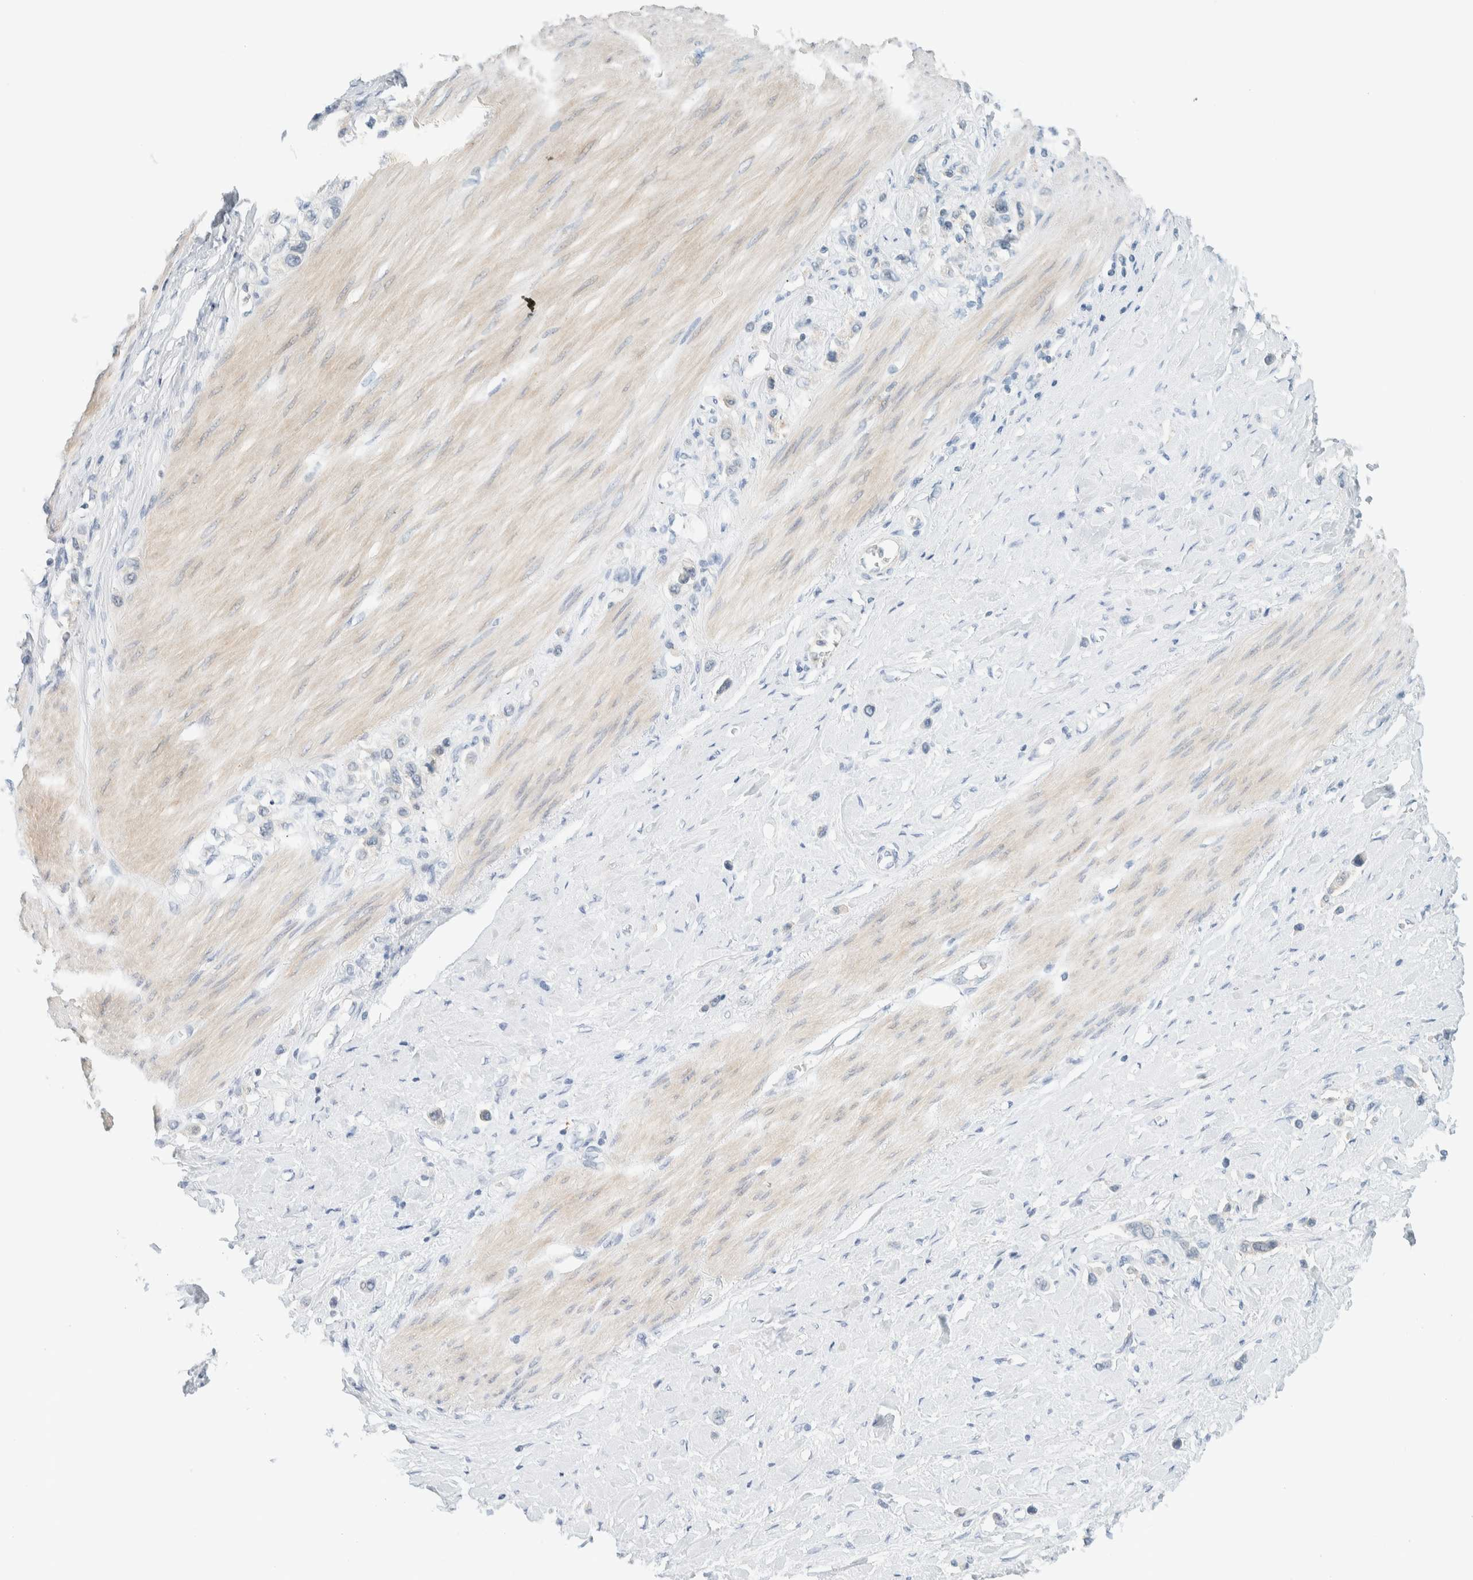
{"staining": {"intensity": "negative", "quantity": "none", "location": "none"}, "tissue": "stomach cancer", "cell_type": "Tumor cells", "image_type": "cancer", "snomed": [{"axis": "morphology", "description": "Adenocarcinoma, NOS"}, {"axis": "topography", "description": "Stomach"}], "caption": "The micrograph reveals no staining of tumor cells in stomach cancer. The staining is performed using DAB (3,3'-diaminobenzidine) brown chromogen with nuclei counter-stained in using hematoxylin.", "gene": "NDE1", "patient": {"sex": "female", "age": 65}}